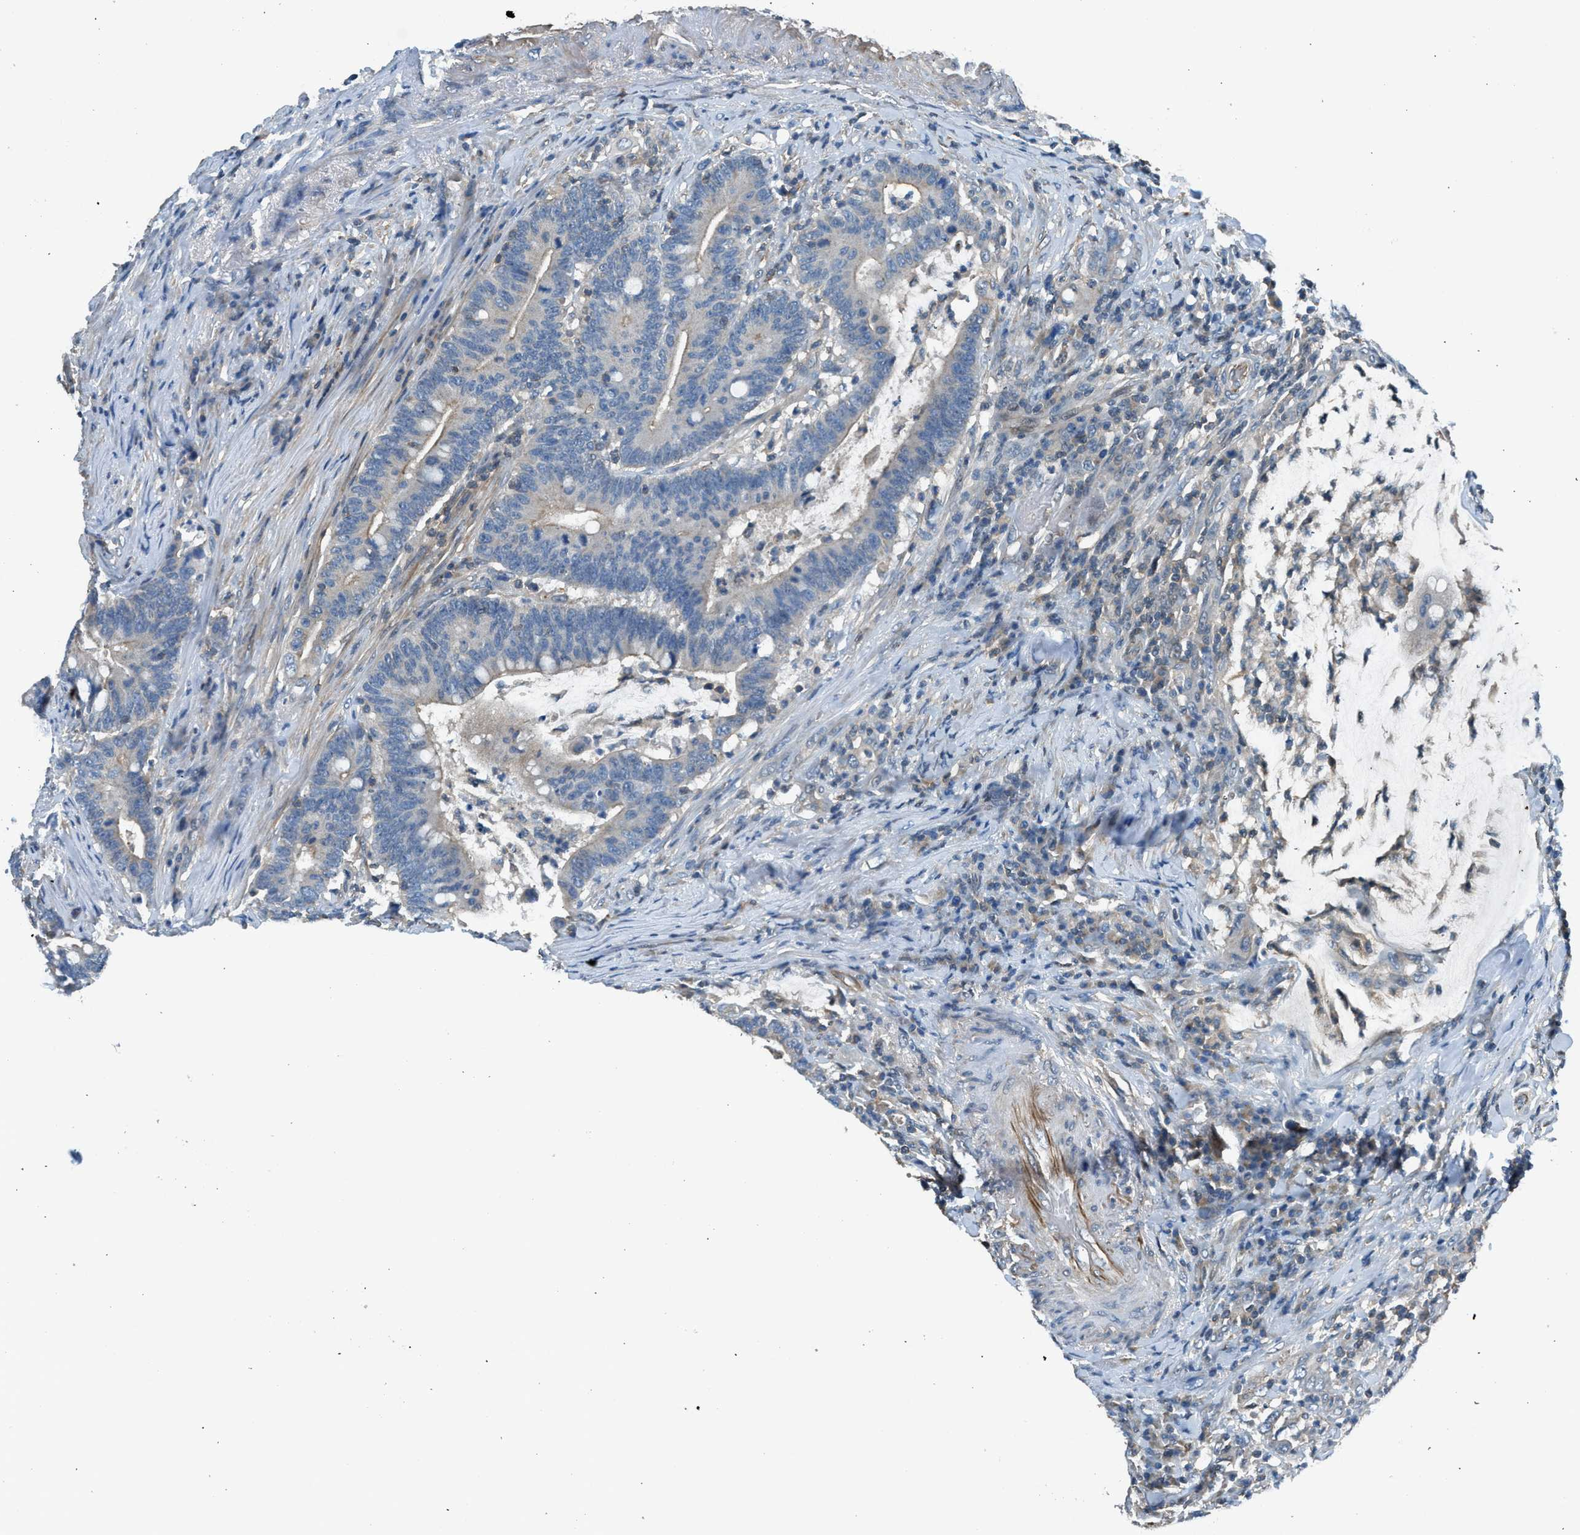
{"staining": {"intensity": "negative", "quantity": "none", "location": "none"}, "tissue": "colorectal cancer", "cell_type": "Tumor cells", "image_type": "cancer", "snomed": [{"axis": "morphology", "description": "Normal tissue, NOS"}, {"axis": "morphology", "description": "Adenocarcinoma, NOS"}, {"axis": "topography", "description": "Colon"}], "caption": "High magnification brightfield microscopy of adenocarcinoma (colorectal) stained with DAB (3,3'-diaminobenzidine) (brown) and counterstained with hematoxylin (blue): tumor cells show no significant positivity.", "gene": "LMLN", "patient": {"sex": "female", "age": 66}}